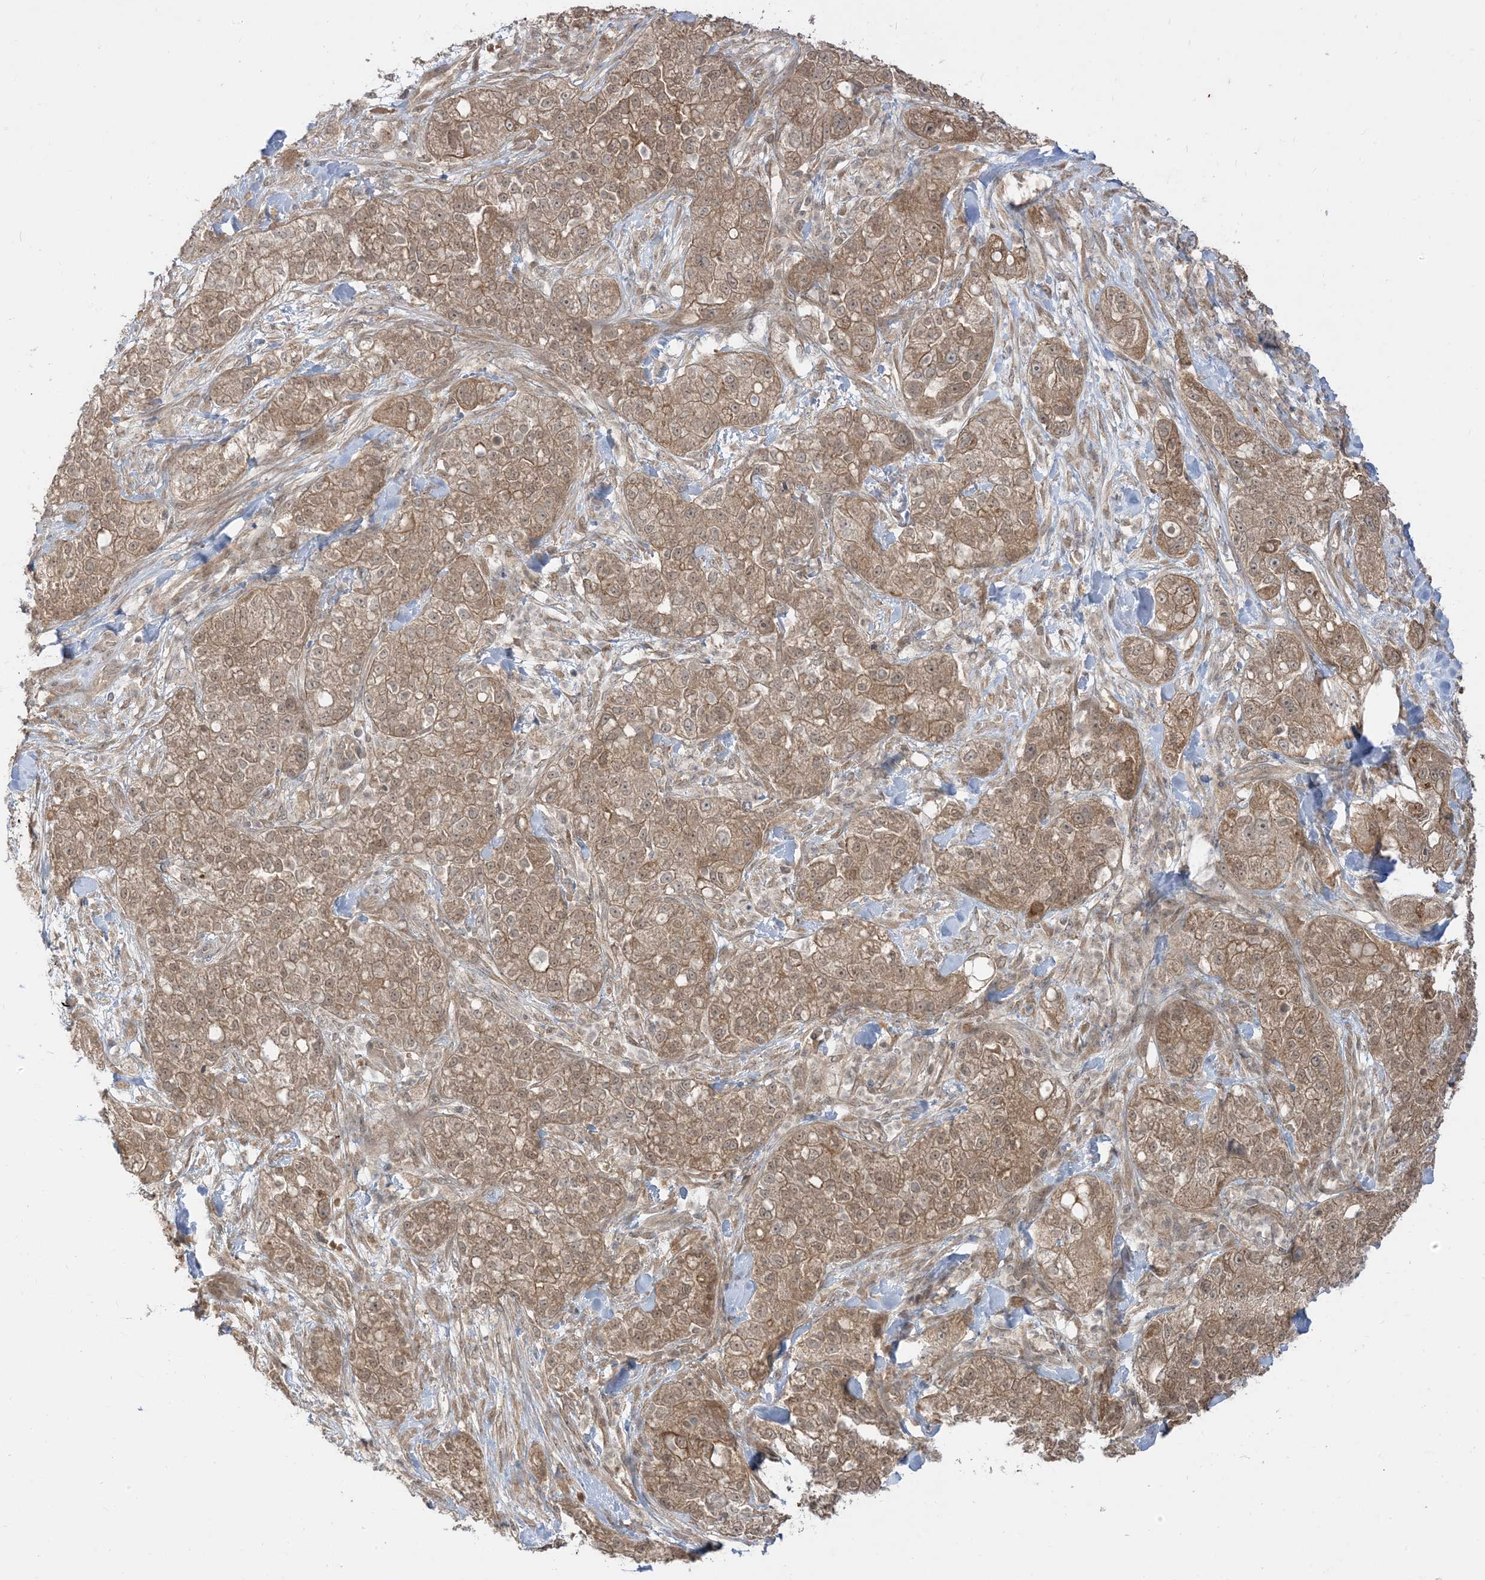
{"staining": {"intensity": "moderate", "quantity": ">75%", "location": "cytoplasmic/membranous,nuclear"}, "tissue": "pancreatic cancer", "cell_type": "Tumor cells", "image_type": "cancer", "snomed": [{"axis": "morphology", "description": "Adenocarcinoma, NOS"}, {"axis": "topography", "description": "Pancreas"}], "caption": "Moderate cytoplasmic/membranous and nuclear protein positivity is seen in approximately >75% of tumor cells in pancreatic cancer.", "gene": "TBCC", "patient": {"sex": "female", "age": 78}}